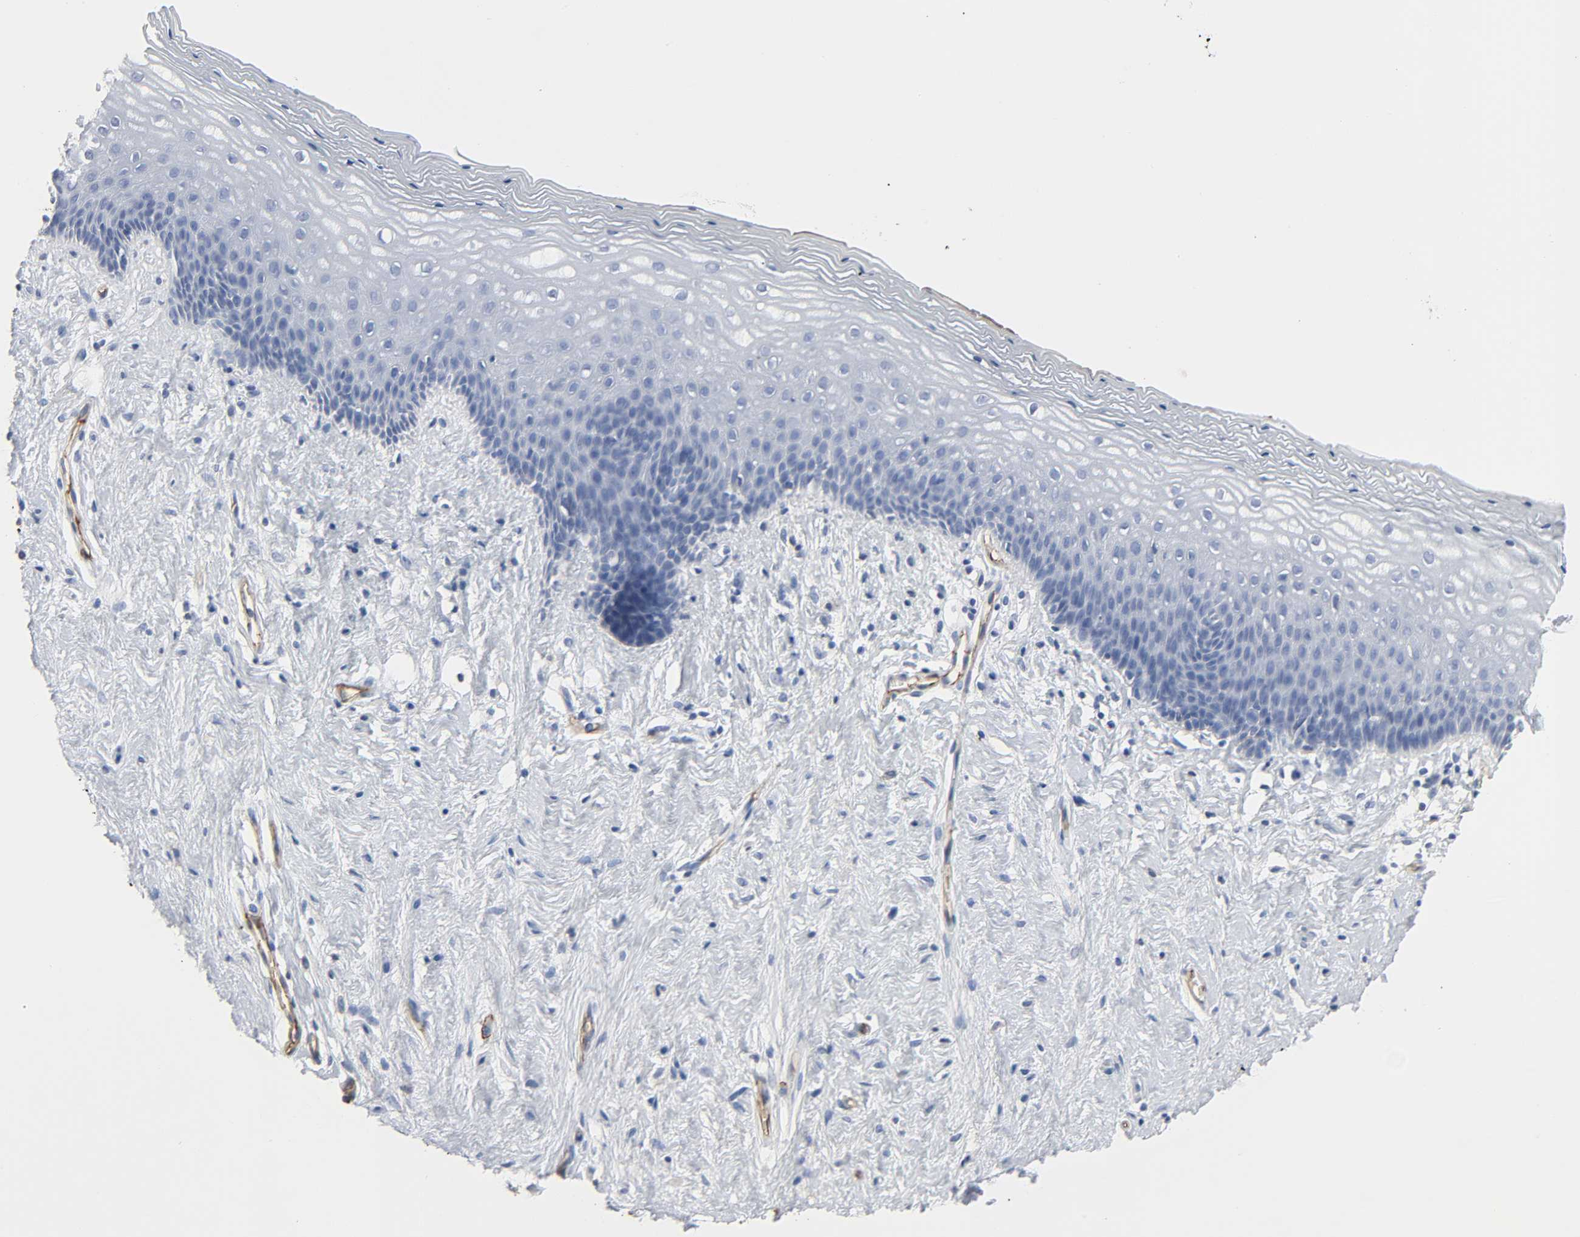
{"staining": {"intensity": "negative", "quantity": "none", "location": "none"}, "tissue": "vagina", "cell_type": "Squamous epithelial cells", "image_type": "normal", "snomed": [{"axis": "morphology", "description": "Normal tissue, NOS"}, {"axis": "topography", "description": "Vagina"}], "caption": "High power microscopy image of an immunohistochemistry (IHC) photomicrograph of normal vagina, revealing no significant positivity in squamous epithelial cells.", "gene": "PECAM1", "patient": {"sex": "female", "age": 44}}